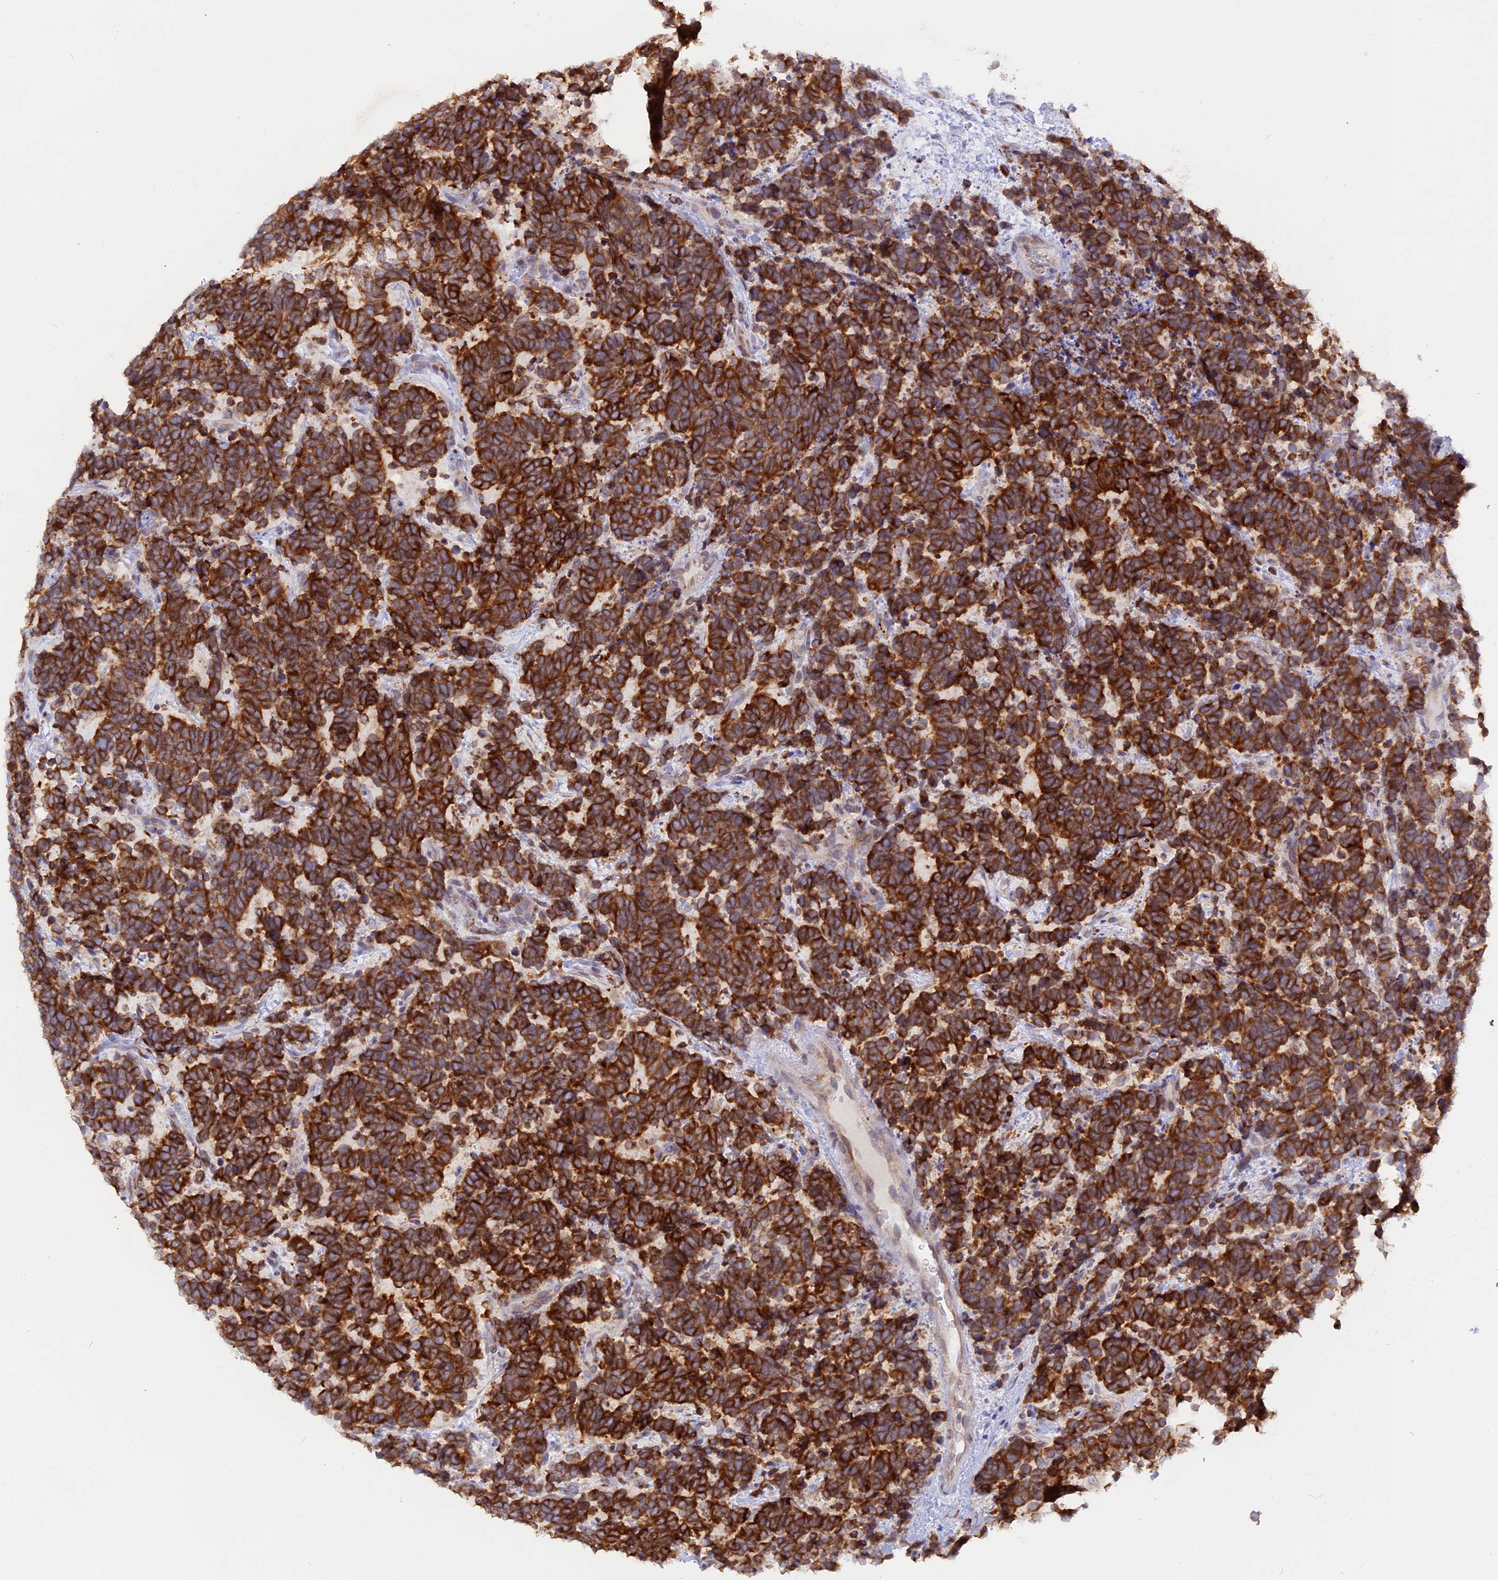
{"staining": {"intensity": "strong", "quantity": ">75%", "location": "cytoplasmic/membranous"}, "tissue": "carcinoid", "cell_type": "Tumor cells", "image_type": "cancer", "snomed": [{"axis": "morphology", "description": "Carcinoma, NOS"}, {"axis": "morphology", "description": "Carcinoid, malignant, NOS"}, {"axis": "topography", "description": "Urinary bladder"}], "caption": "Tumor cells reveal strong cytoplasmic/membranous staining in approximately >75% of cells in carcinoid. (Stains: DAB (3,3'-diaminobenzidine) in brown, nuclei in blue, Microscopy: brightfield microscopy at high magnification).", "gene": "TLCD1", "patient": {"sex": "male", "age": 57}}